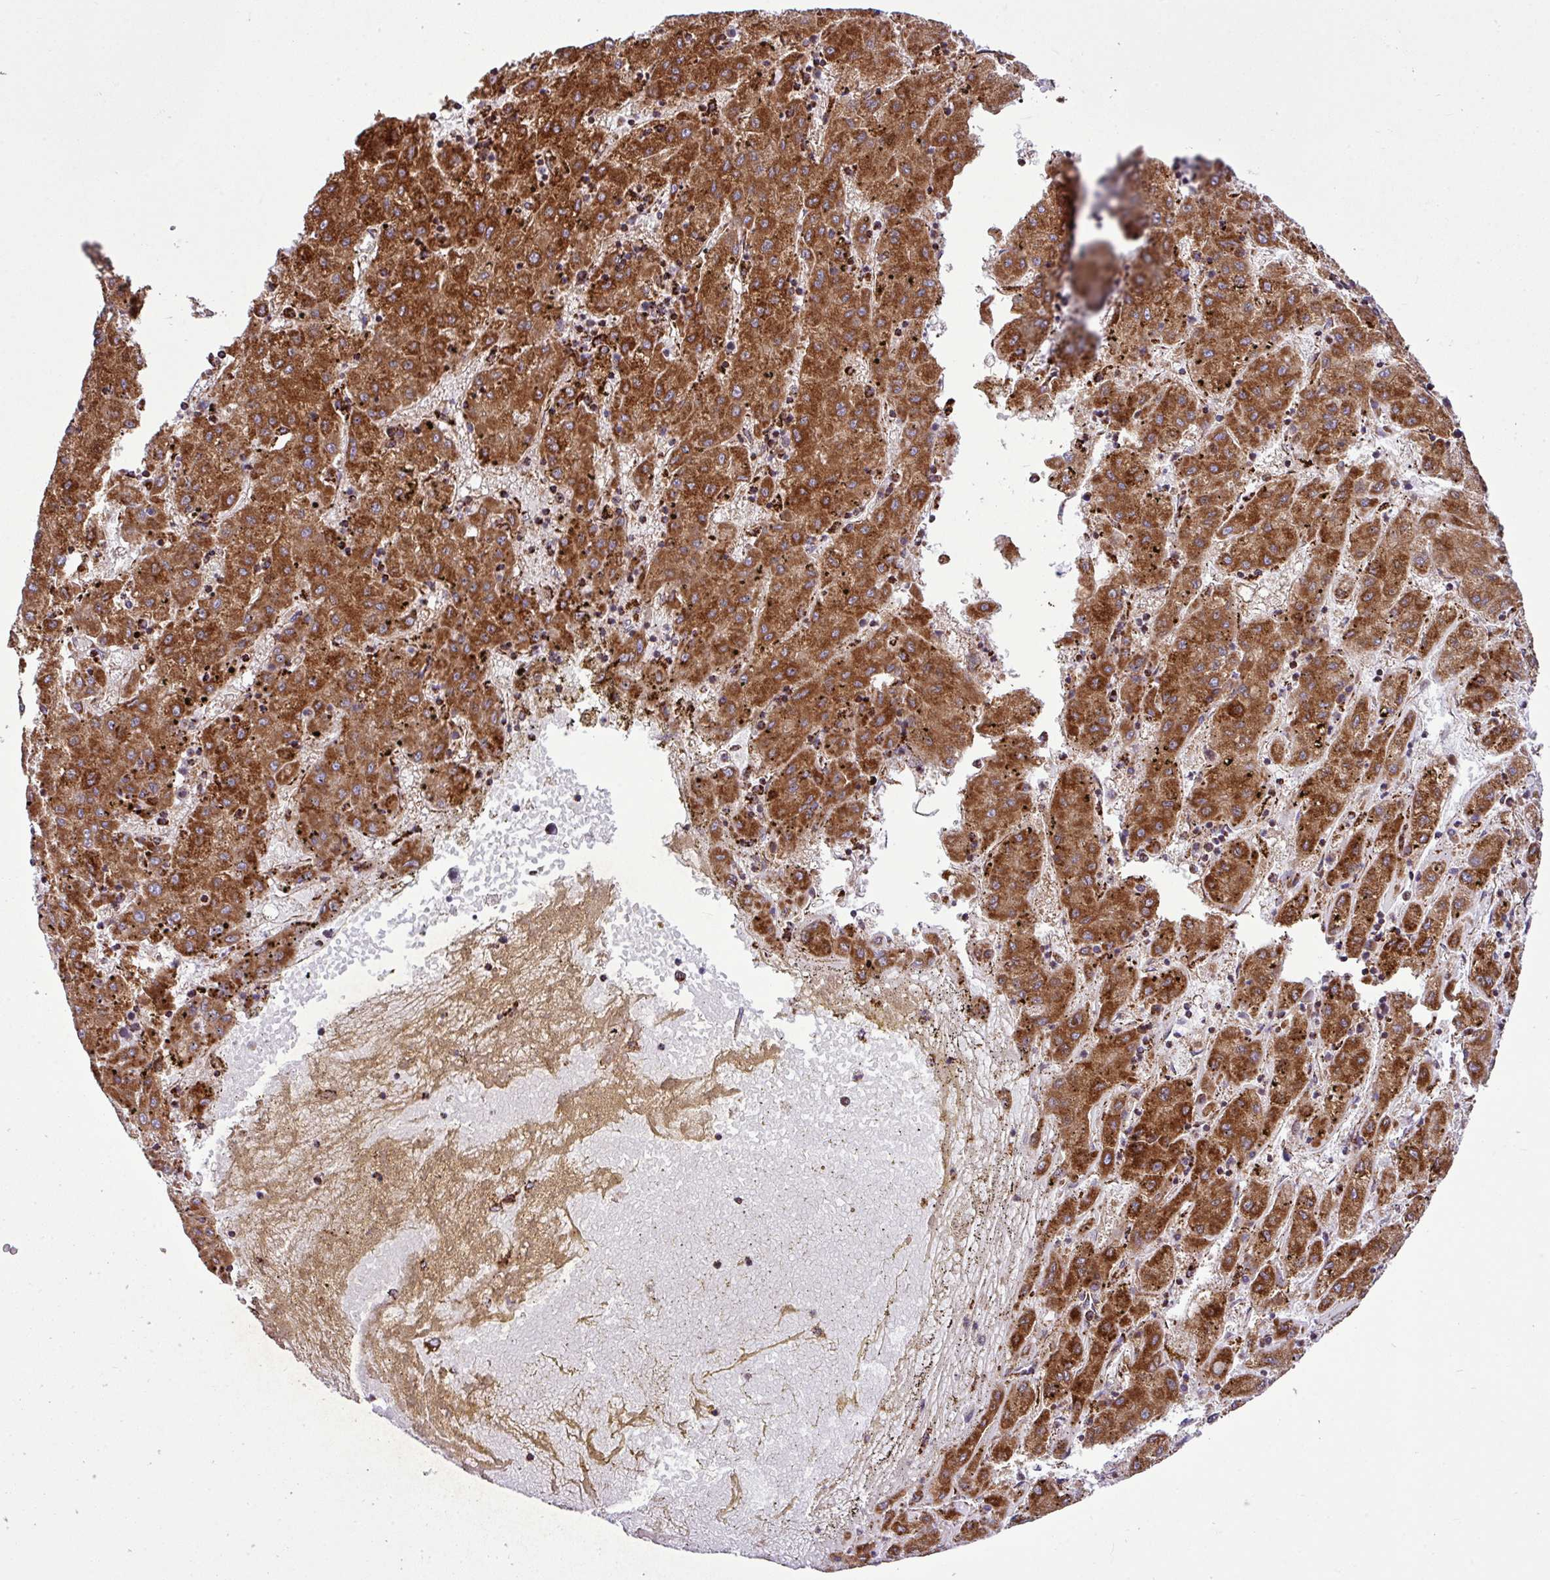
{"staining": {"intensity": "strong", "quantity": ">75%", "location": "cytoplasmic/membranous"}, "tissue": "liver cancer", "cell_type": "Tumor cells", "image_type": "cancer", "snomed": [{"axis": "morphology", "description": "Carcinoma, Hepatocellular, NOS"}, {"axis": "topography", "description": "Liver"}], "caption": "This is a micrograph of immunohistochemistry staining of hepatocellular carcinoma (liver), which shows strong positivity in the cytoplasmic/membranous of tumor cells.", "gene": "ZNF569", "patient": {"sex": "male", "age": 72}}